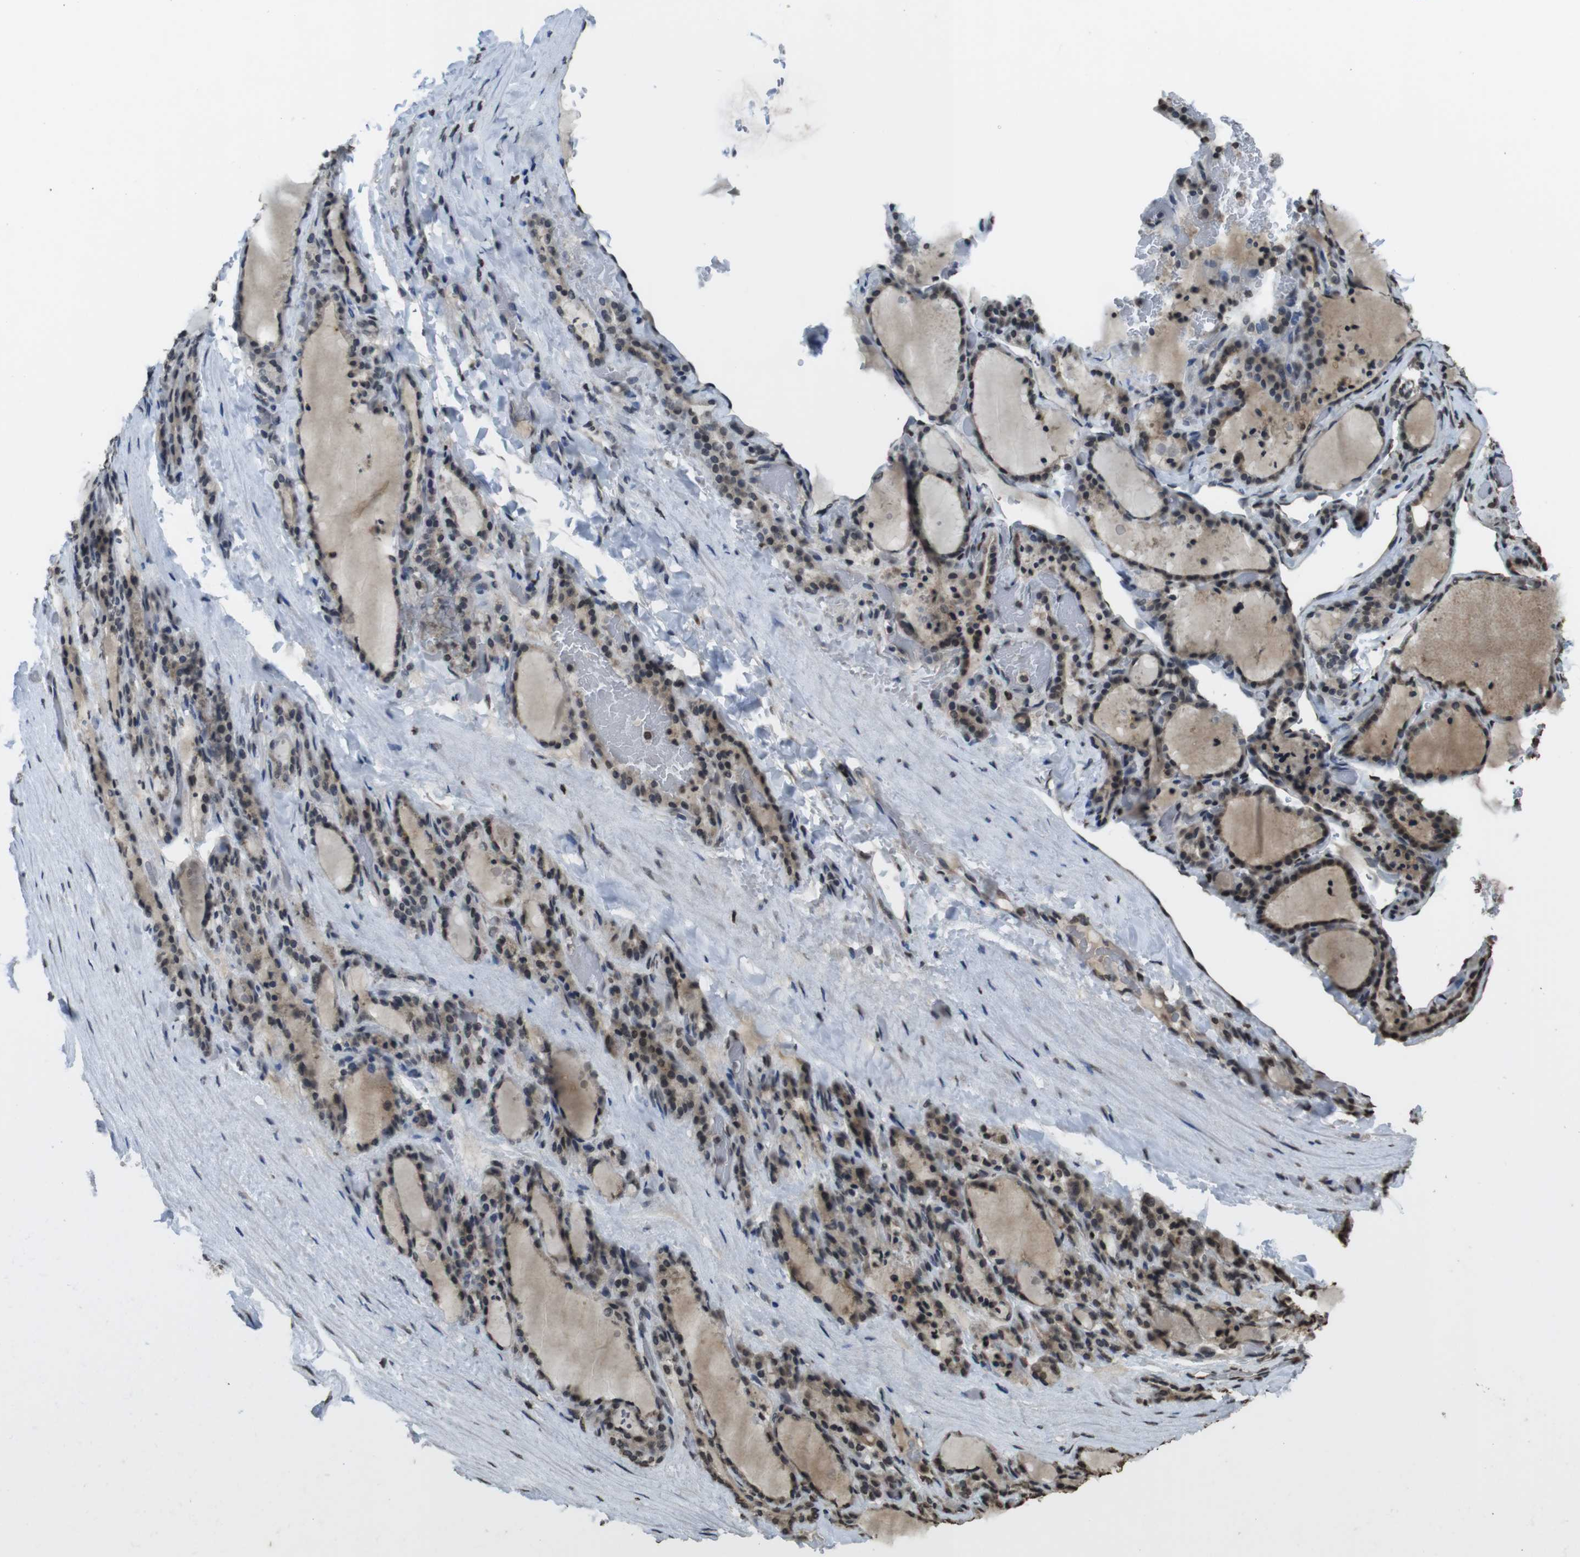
{"staining": {"intensity": "strong", "quantity": "25%-75%", "location": "nuclear"}, "tissue": "thyroid gland", "cell_type": "Glandular cells", "image_type": "normal", "snomed": [{"axis": "morphology", "description": "Normal tissue, NOS"}, {"axis": "topography", "description": "Thyroid gland"}], "caption": "Glandular cells exhibit high levels of strong nuclear positivity in about 25%-75% of cells in unremarkable human thyroid gland. (DAB (3,3'-diaminobenzidine) IHC, brown staining for protein, blue staining for nuclei).", "gene": "MAF", "patient": {"sex": "female", "age": 28}}